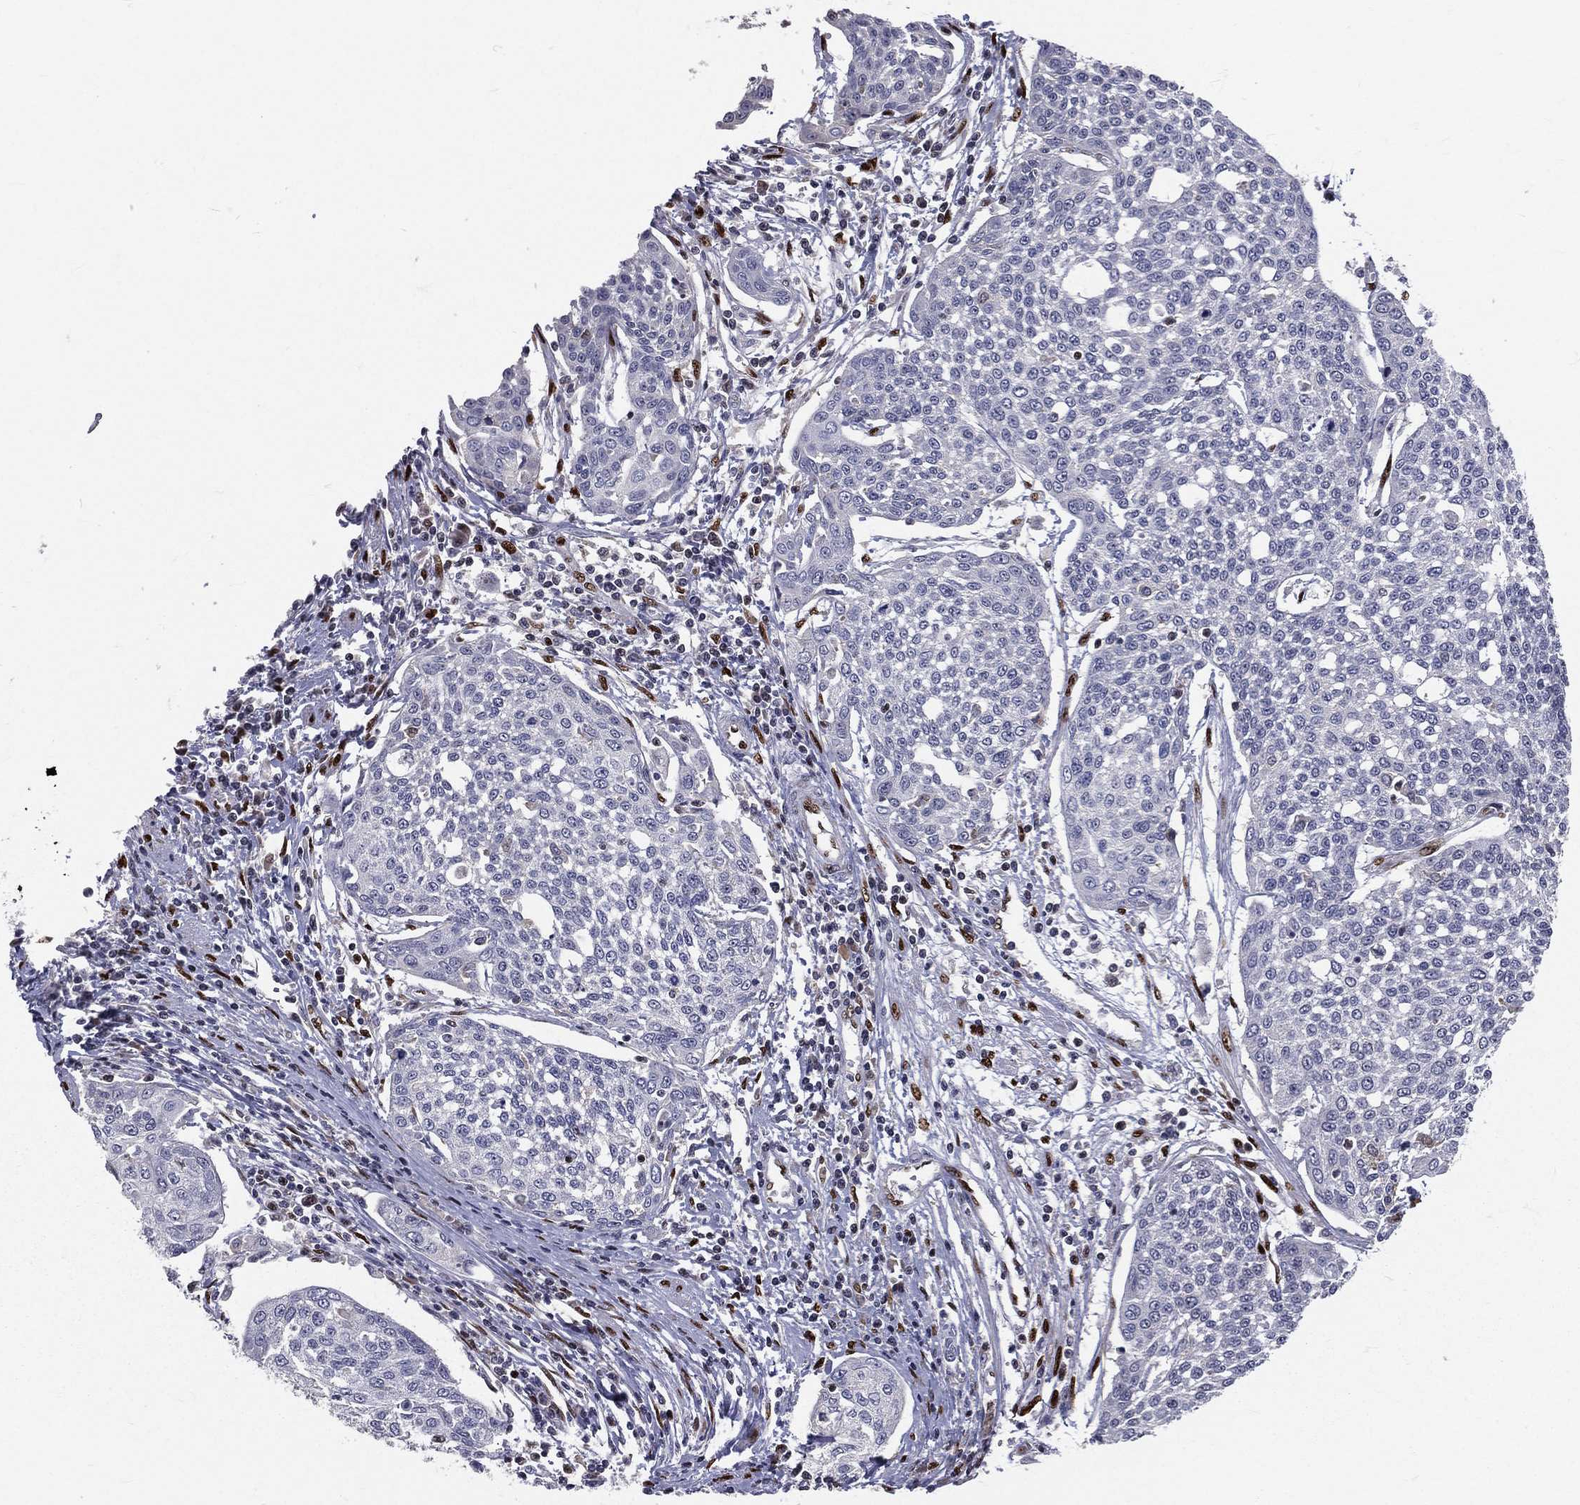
{"staining": {"intensity": "negative", "quantity": "none", "location": "none"}, "tissue": "cervical cancer", "cell_type": "Tumor cells", "image_type": "cancer", "snomed": [{"axis": "morphology", "description": "Squamous cell carcinoma, NOS"}, {"axis": "topography", "description": "Cervix"}], "caption": "An image of cervical squamous cell carcinoma stained for a protein reveals no brown staining in tumor cells.", "gene": "ZEB1", "patient": {"sex": "female", "age": 34}}